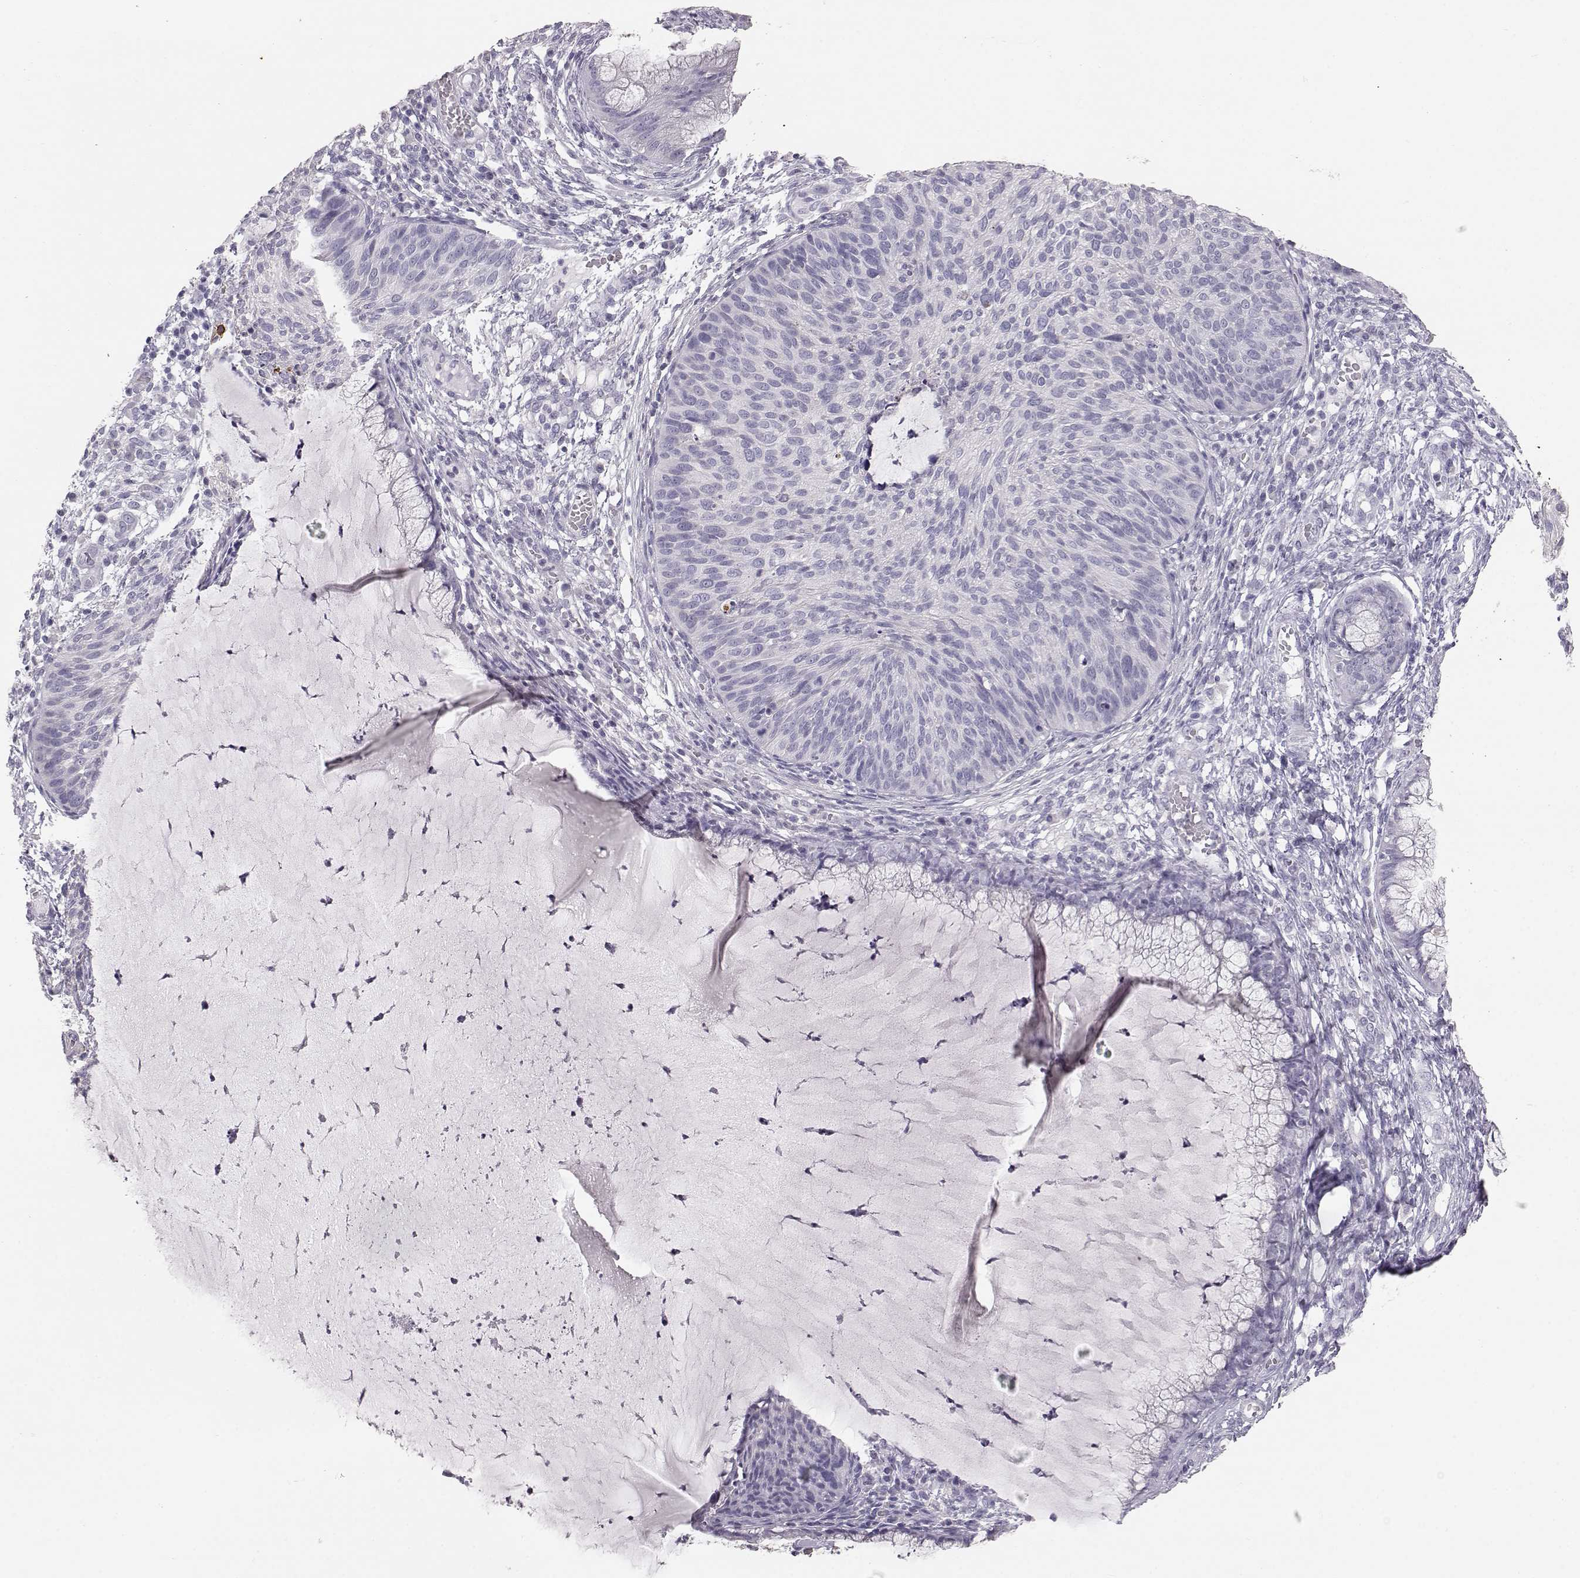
{"staining": {"intensity": "negative", "quantity": "none", "location": "none"}, "tissue": "cervical cancer", "cell_type": "Tumor cells", "image_type": "cancer", "snomed": [{"axis": "morphology", "description": "Squamous cell carcinoma, NOS"}, {"axis": "topography", "description": "Cervix"}], "caption": "A high-resolution micrograph shows immunohistochemistry (IHC) staining of cervical cancer (squamous cell carcinoma), which displays no significant staining in tumor cells.", "gene": "KRT33A", "patient": {"sex": "female", "age": 36}}